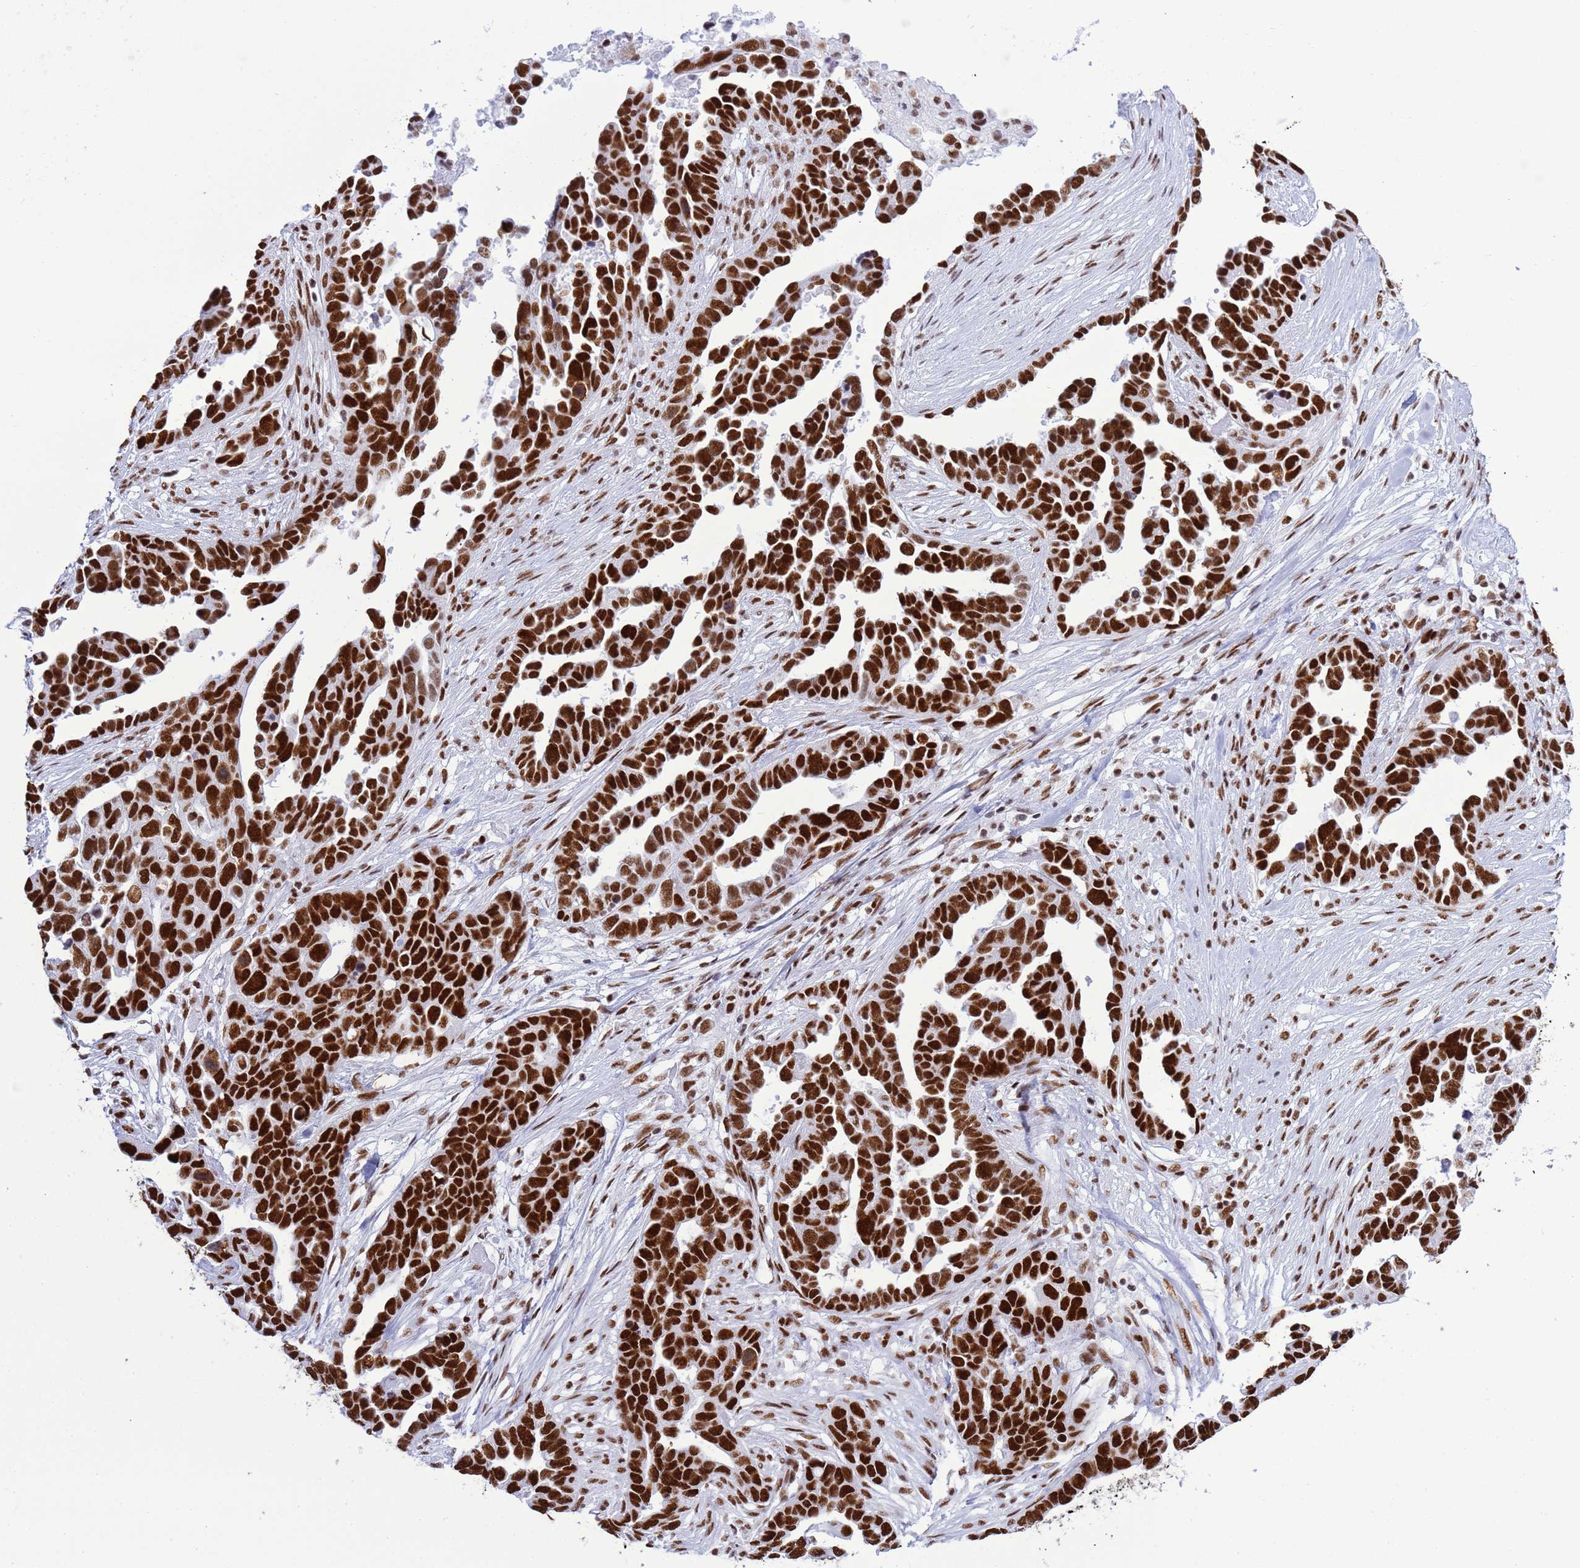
{"staining": {"intensity": "strong", "quantity": ">75%", "location": "nuclear"}, "tissue": "ovarian cancer", "cell_type": "Tumor cells", "image_type": "cancer", "snomed": [{"axis": "morphology", "description": "Cystadenocarcinoma, serous, NOS"}, {"axis": "topography", "description": "Ovary"}], "caption": "Immunohistochemistry (IHC) histopathology image of serous cystadenocarcinoma (ovarian) stained for a protein (brown), which exhibits high levels of strong nuclear staining in about >75% of tumor cells.", "gene": "RALY", "patient": {"sex": "female", "age": 54}}